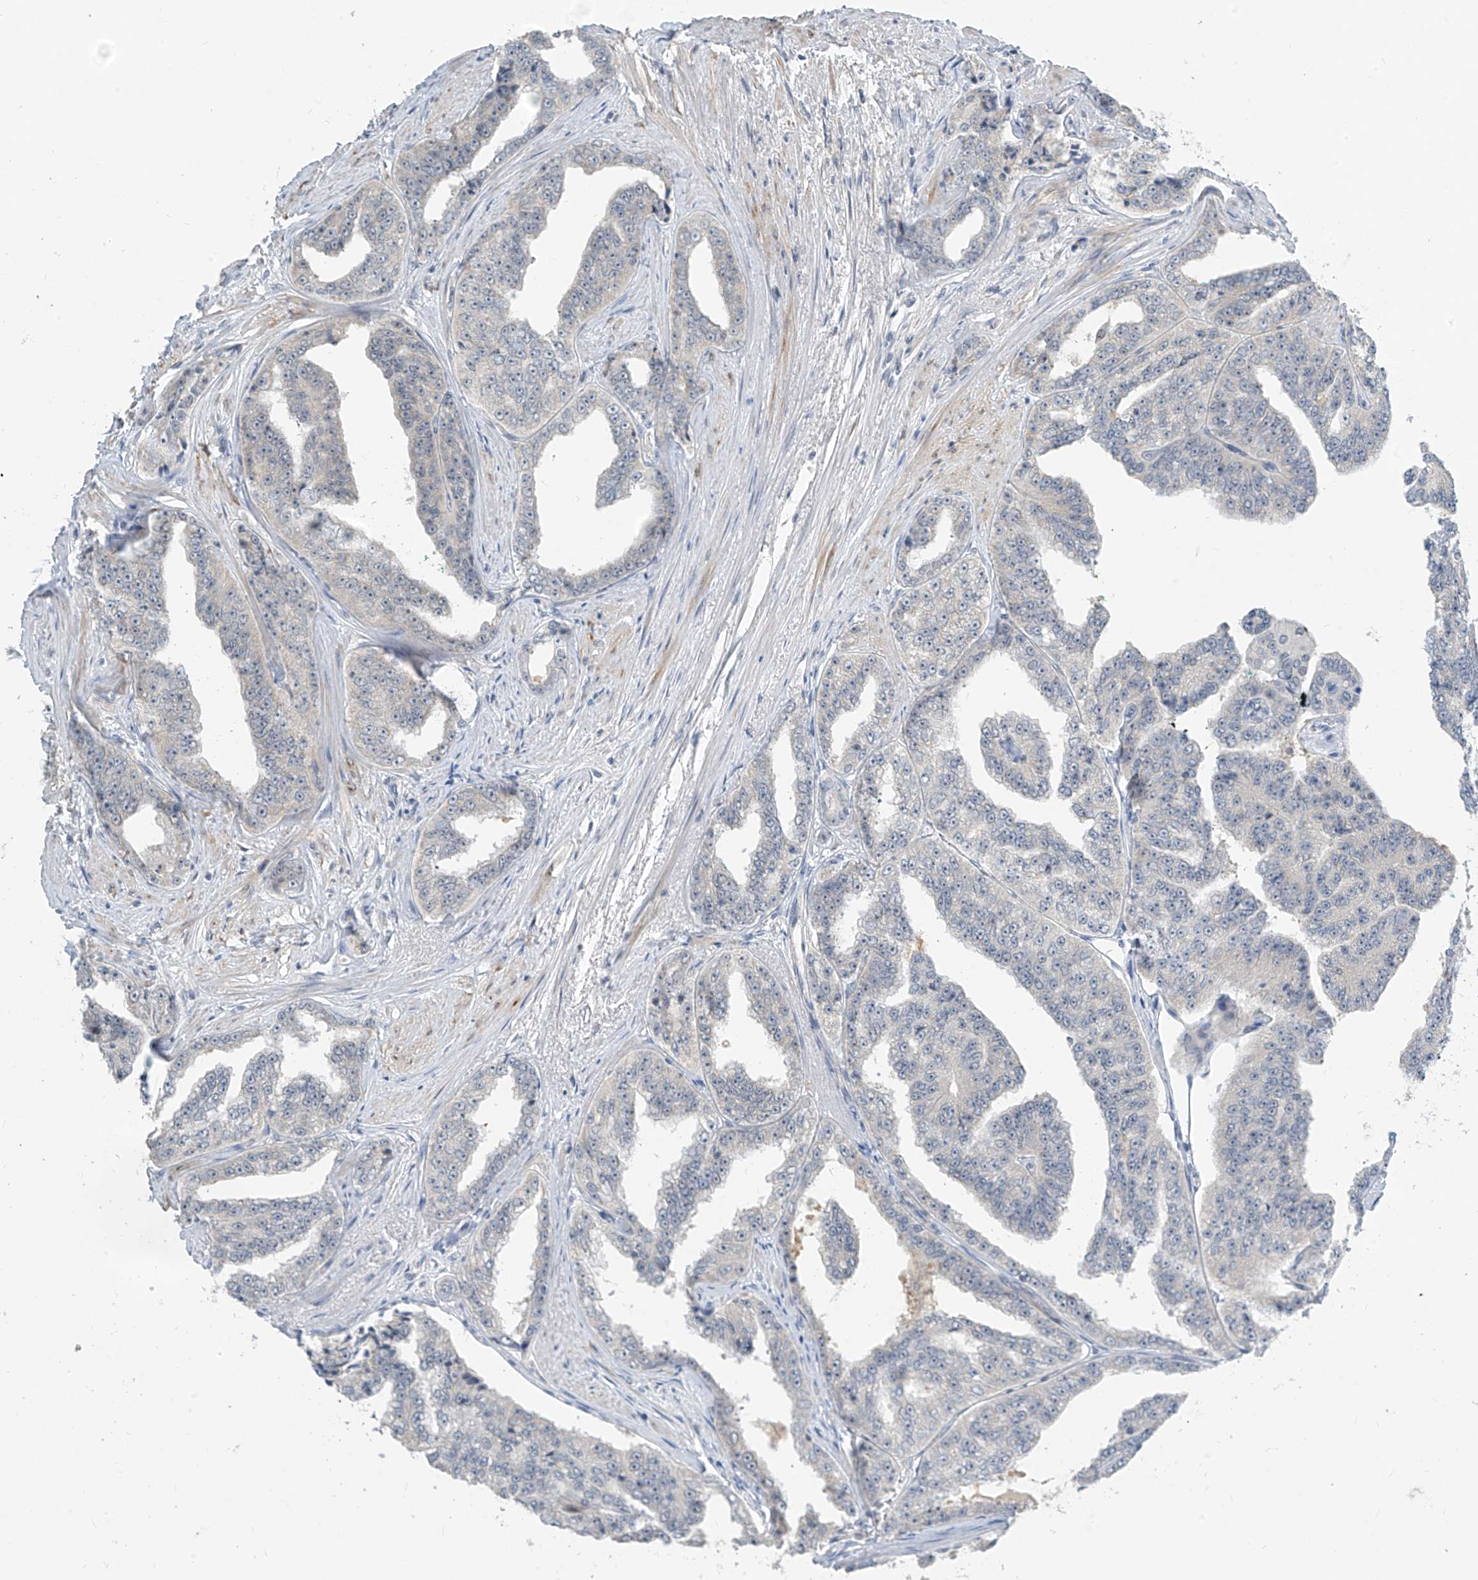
{"staining": {"intensity": "negative", "quantity": "none", "location": "none"}, "tissue": "prostate cancer", "cell_type": "Tumor cells", "image_type": "cancer", "snomed": [{"axis": "morphology", "description": "Adenocarcinoma, High grade"}, {"axis": "topography", "description": "Prostate"}], "caption": "DAB (3,3'-diaminobenzidine) immunohistochemical staining of human prostate cancer (adenocarcinoma (high-grade)) shows no significant staining in tumor cells. (Brightfield microscopy of DAB (3,3'-diaminobenzidine) immunohistochemistry at high magnification).", "gene": "METAP1D", "patient": {"sex": "male", "age": 71}}